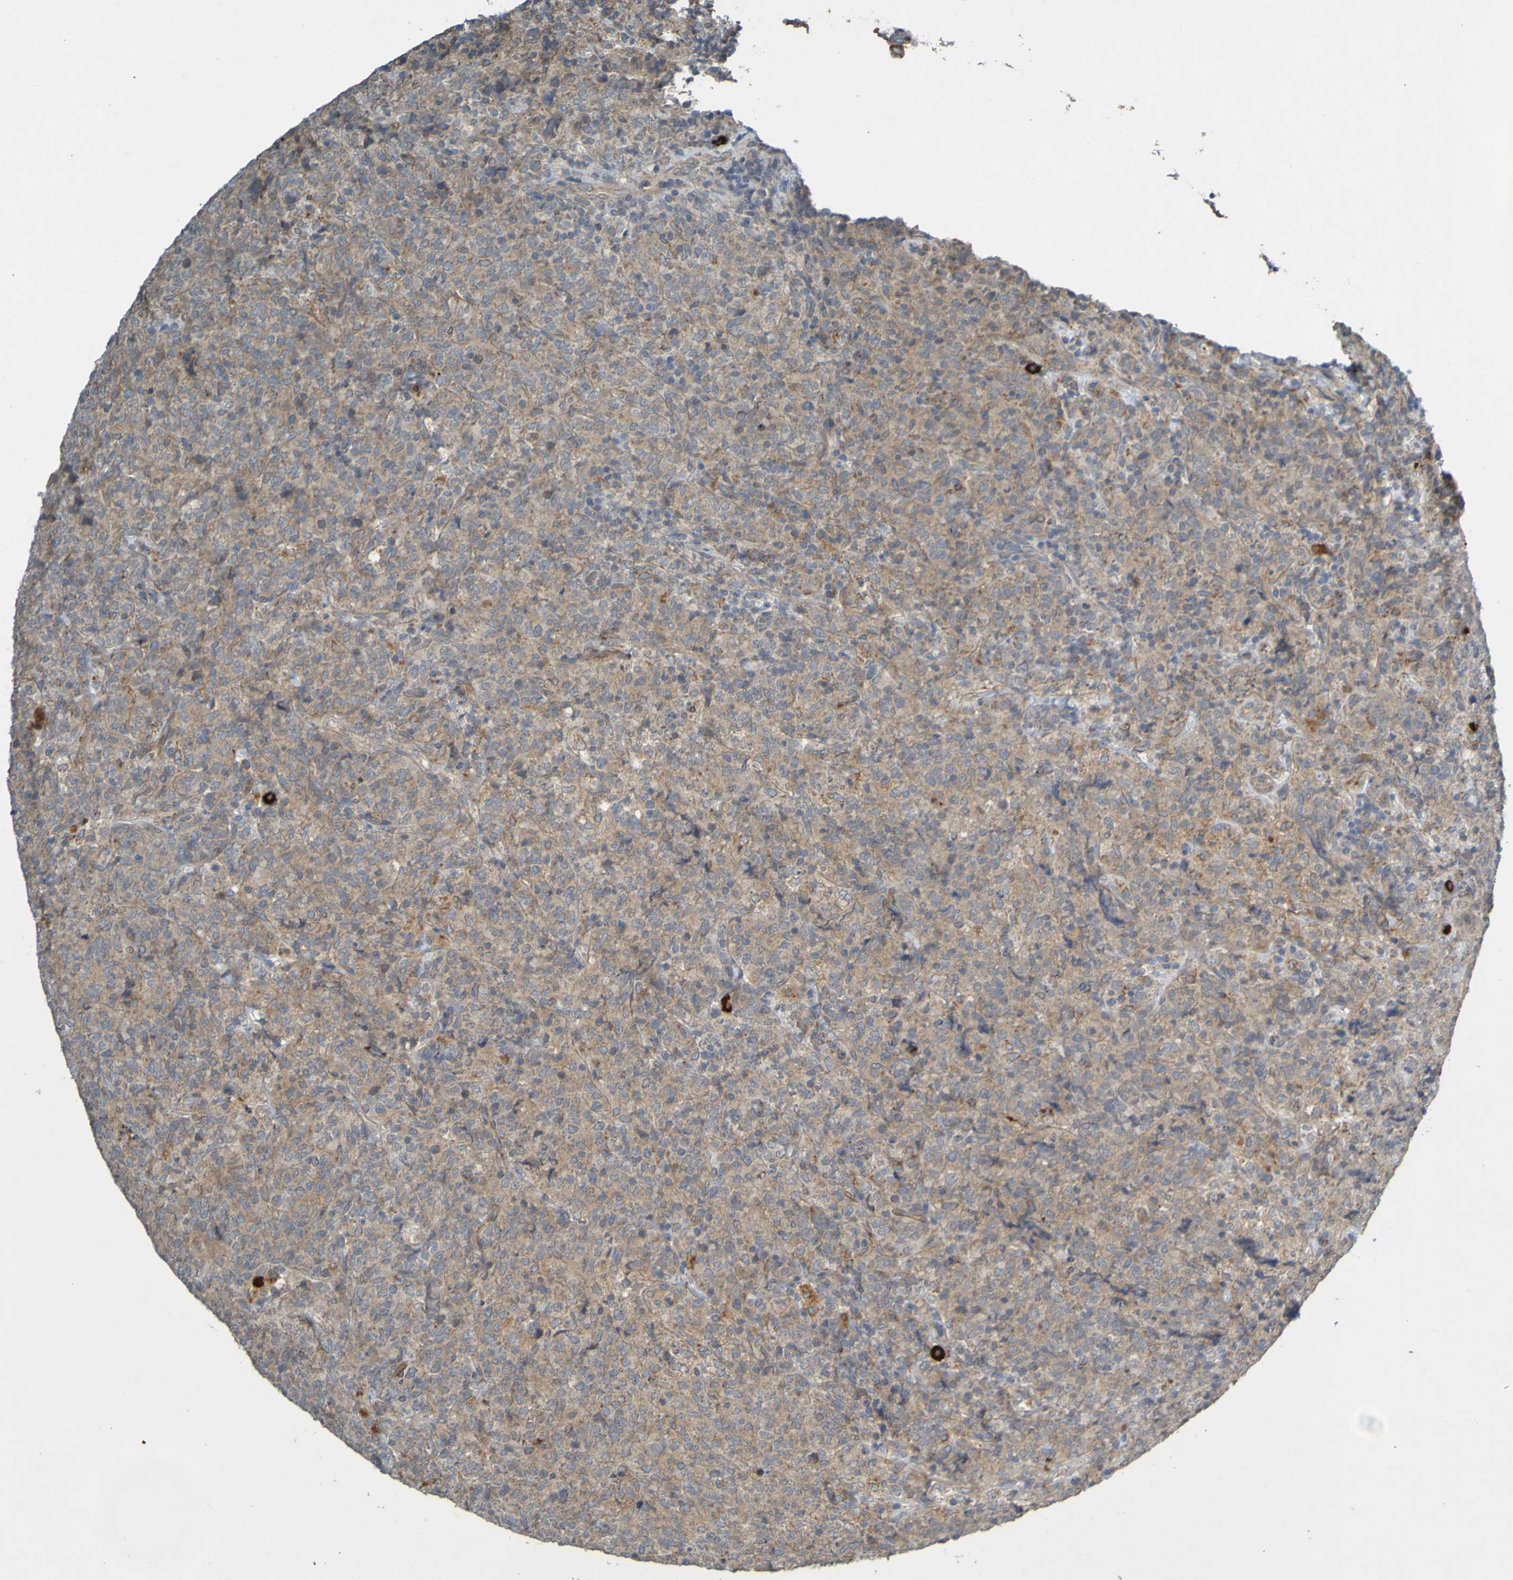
{"staining": {"intensity": "weak", "quantity": ">75%", "location": "cytoplasmic/membranous"}, "tissue": "lymphoma", "cell_type": "Tumor cells", "image_type": "cancer", "snomed": [{"axis": "morphology", "description": "Malignant lymphoma, non-Hodgkin's type, High grade"}, {"axis": "topography", "description": "Tonsil"}], "caption": "Protein expression analysis of human lymphoma reveals weak cytoplasmic/membranous positivity in approximately >75% of tumor cells.", "gene": "B3GAT2", "patient": {"sex": "female", "age": 36}}